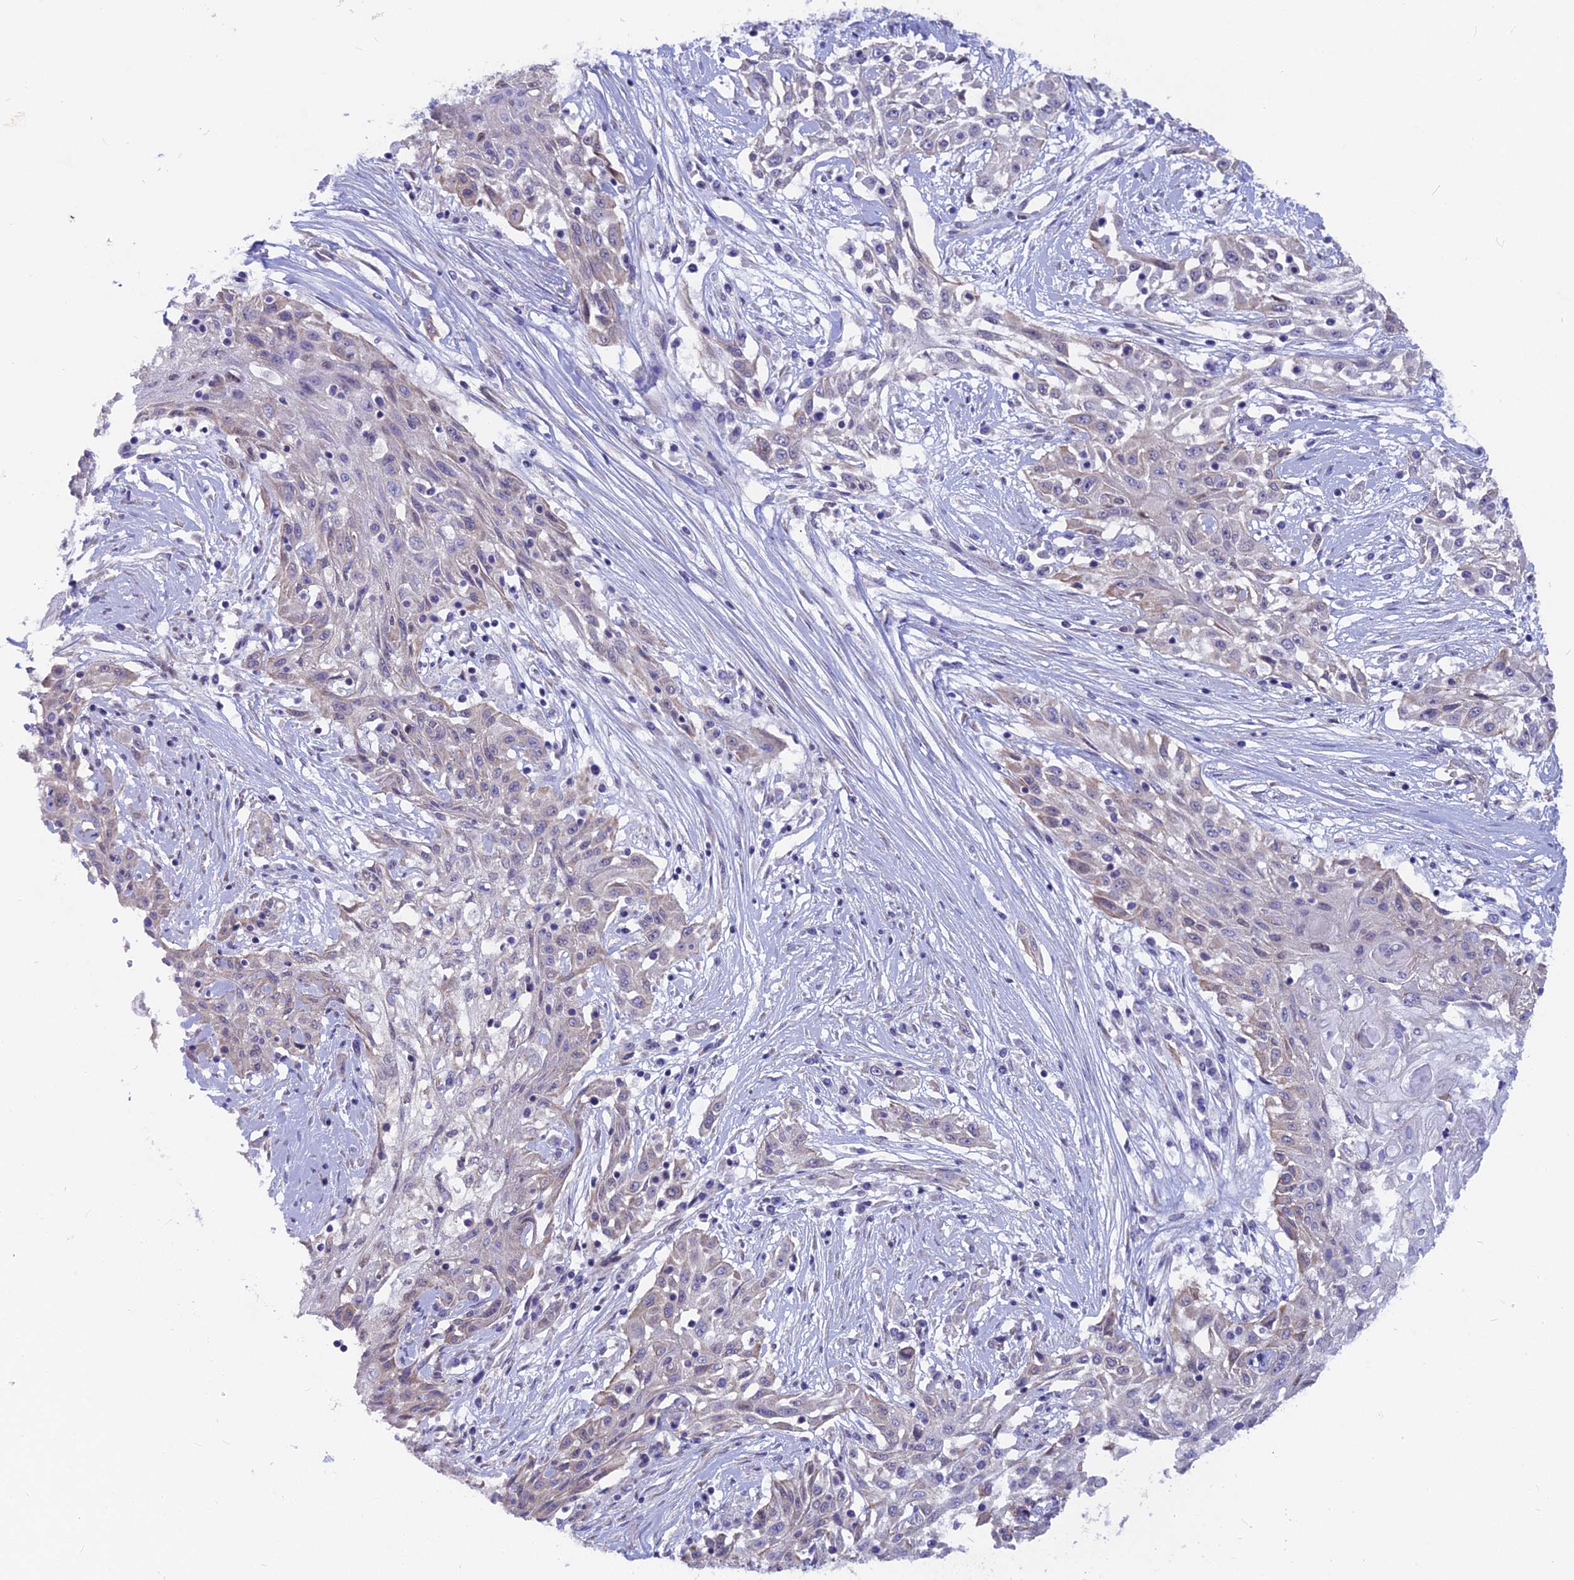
{"staining": {"intensity": "weak", "quantity": "<25%", "location": "cytoplasmic/membranous"}, "tissue": "skin cancer", "cell_type": "Tumor cells", "image_type": "cancer", "snomed": [{"axis": "morphology", "description": "Squamous cell carcinoma, NOS"}, {"axis": "morphology", "description": "Squamous cell carcinoma, metastatic, NOS"}, {"axis": "topography", "description": "Skin"}, {"axis": "topography", "description": "Lymph node"}], "caption": "A photomicrograph of skin cancer stained for a protein shows no brown staining in tumor cells.", "gene": "SRSF5", "patient": {"sex": "male", "age": 75}}